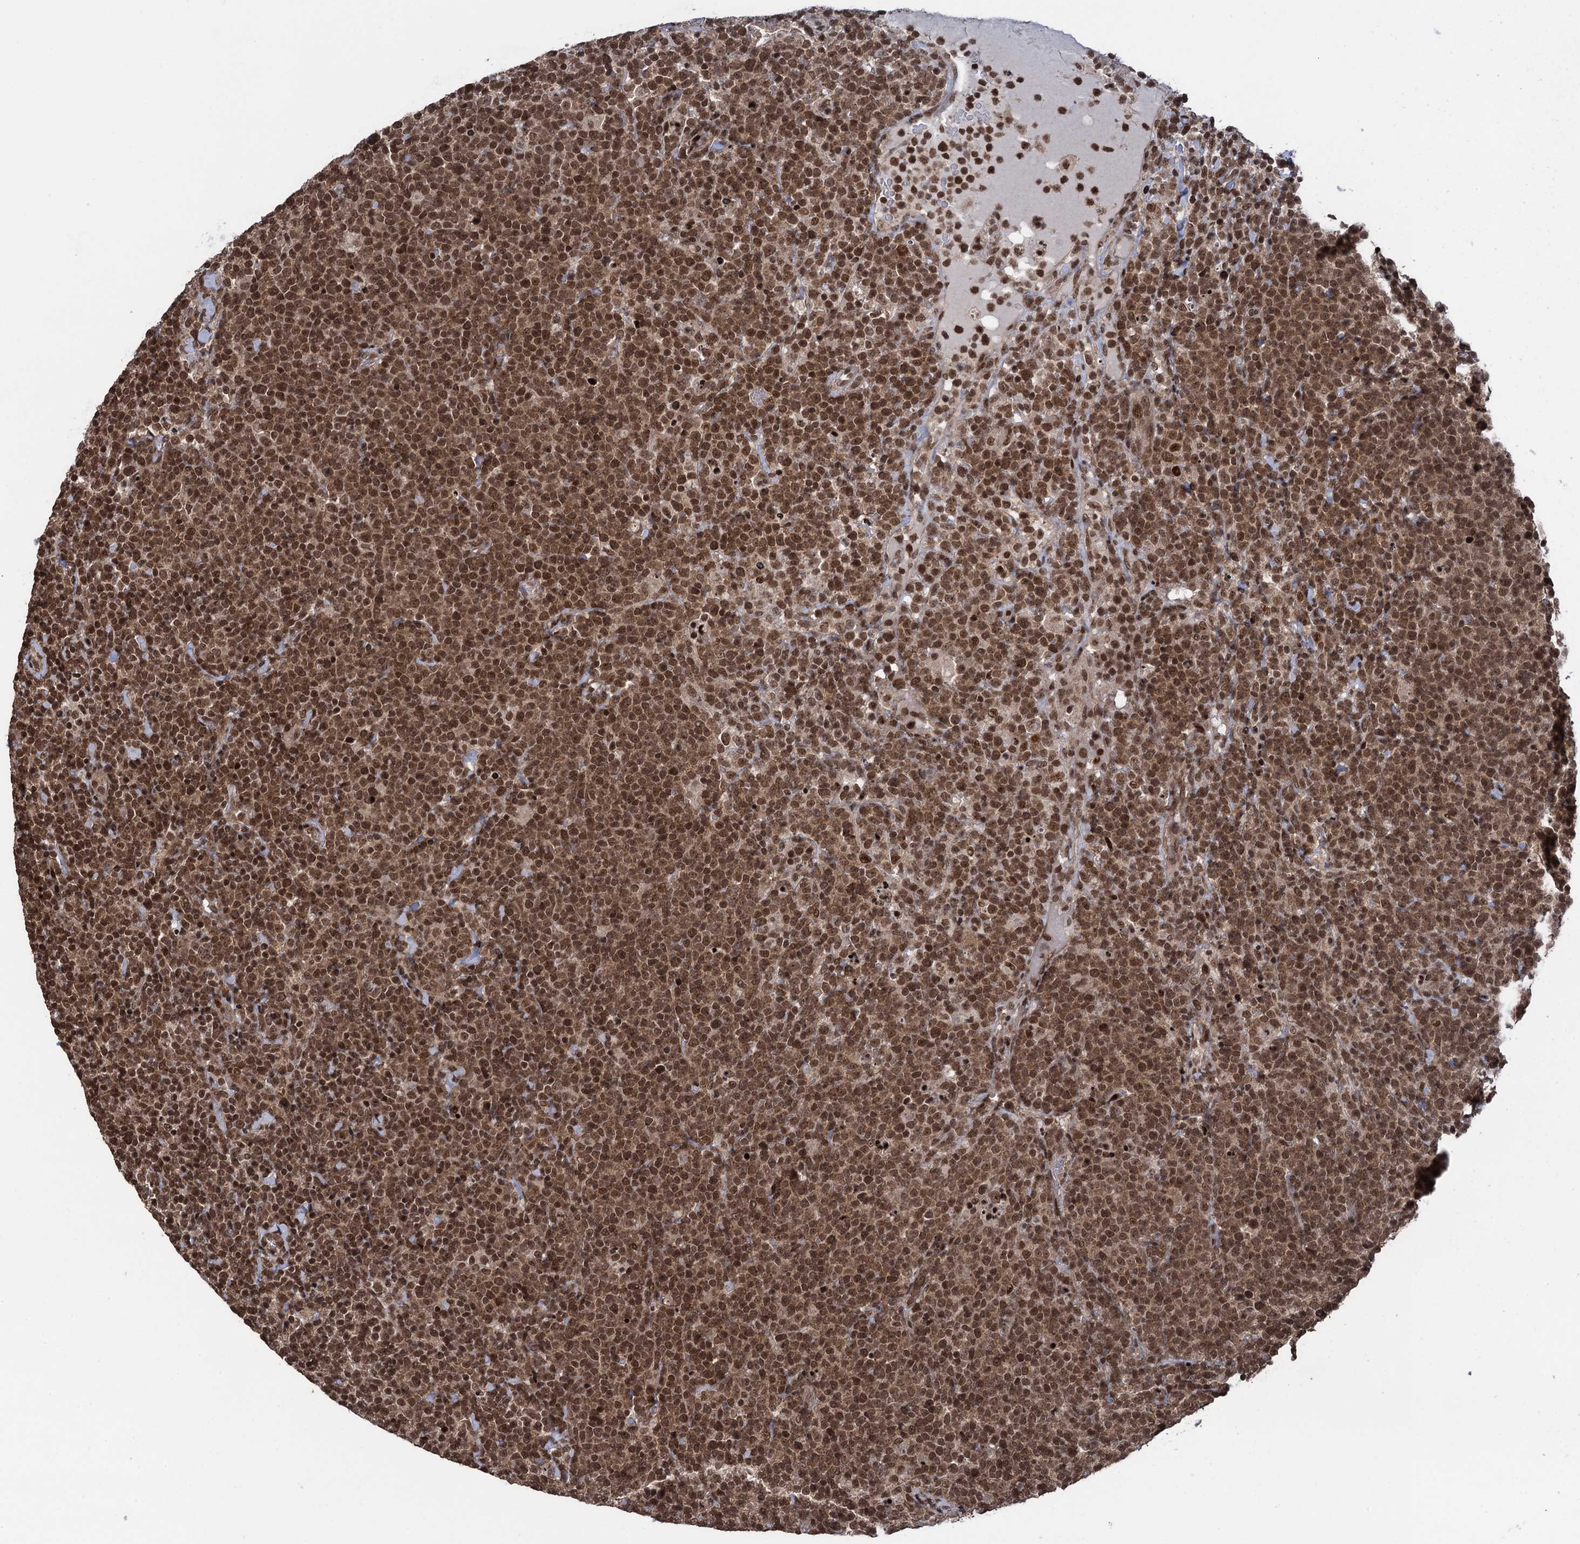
{"staining": {"intensity": "moderate", "quantity": ">75%", "location": "nuclear"}, "tissue": "lymphoma", "cell_type": "Tumor cells", "image_type": "cancer", "snomed": [{"axis": "morphology", "description": "Malignant lymphoma, non-Hodgkin's type, High grade"}, {"axis": "topography", "description": "Lymph node"}], "caption": "The histopathology image demonstrates immunohistochemical staining of malignant lymphoma, non-Hodgkin's type (high-grade). There is moderate nuclear expression is identified in approximately >75% of tumor cells.", "gene": "ZNF169", "patient": {"sex": "male", "age": 61}}